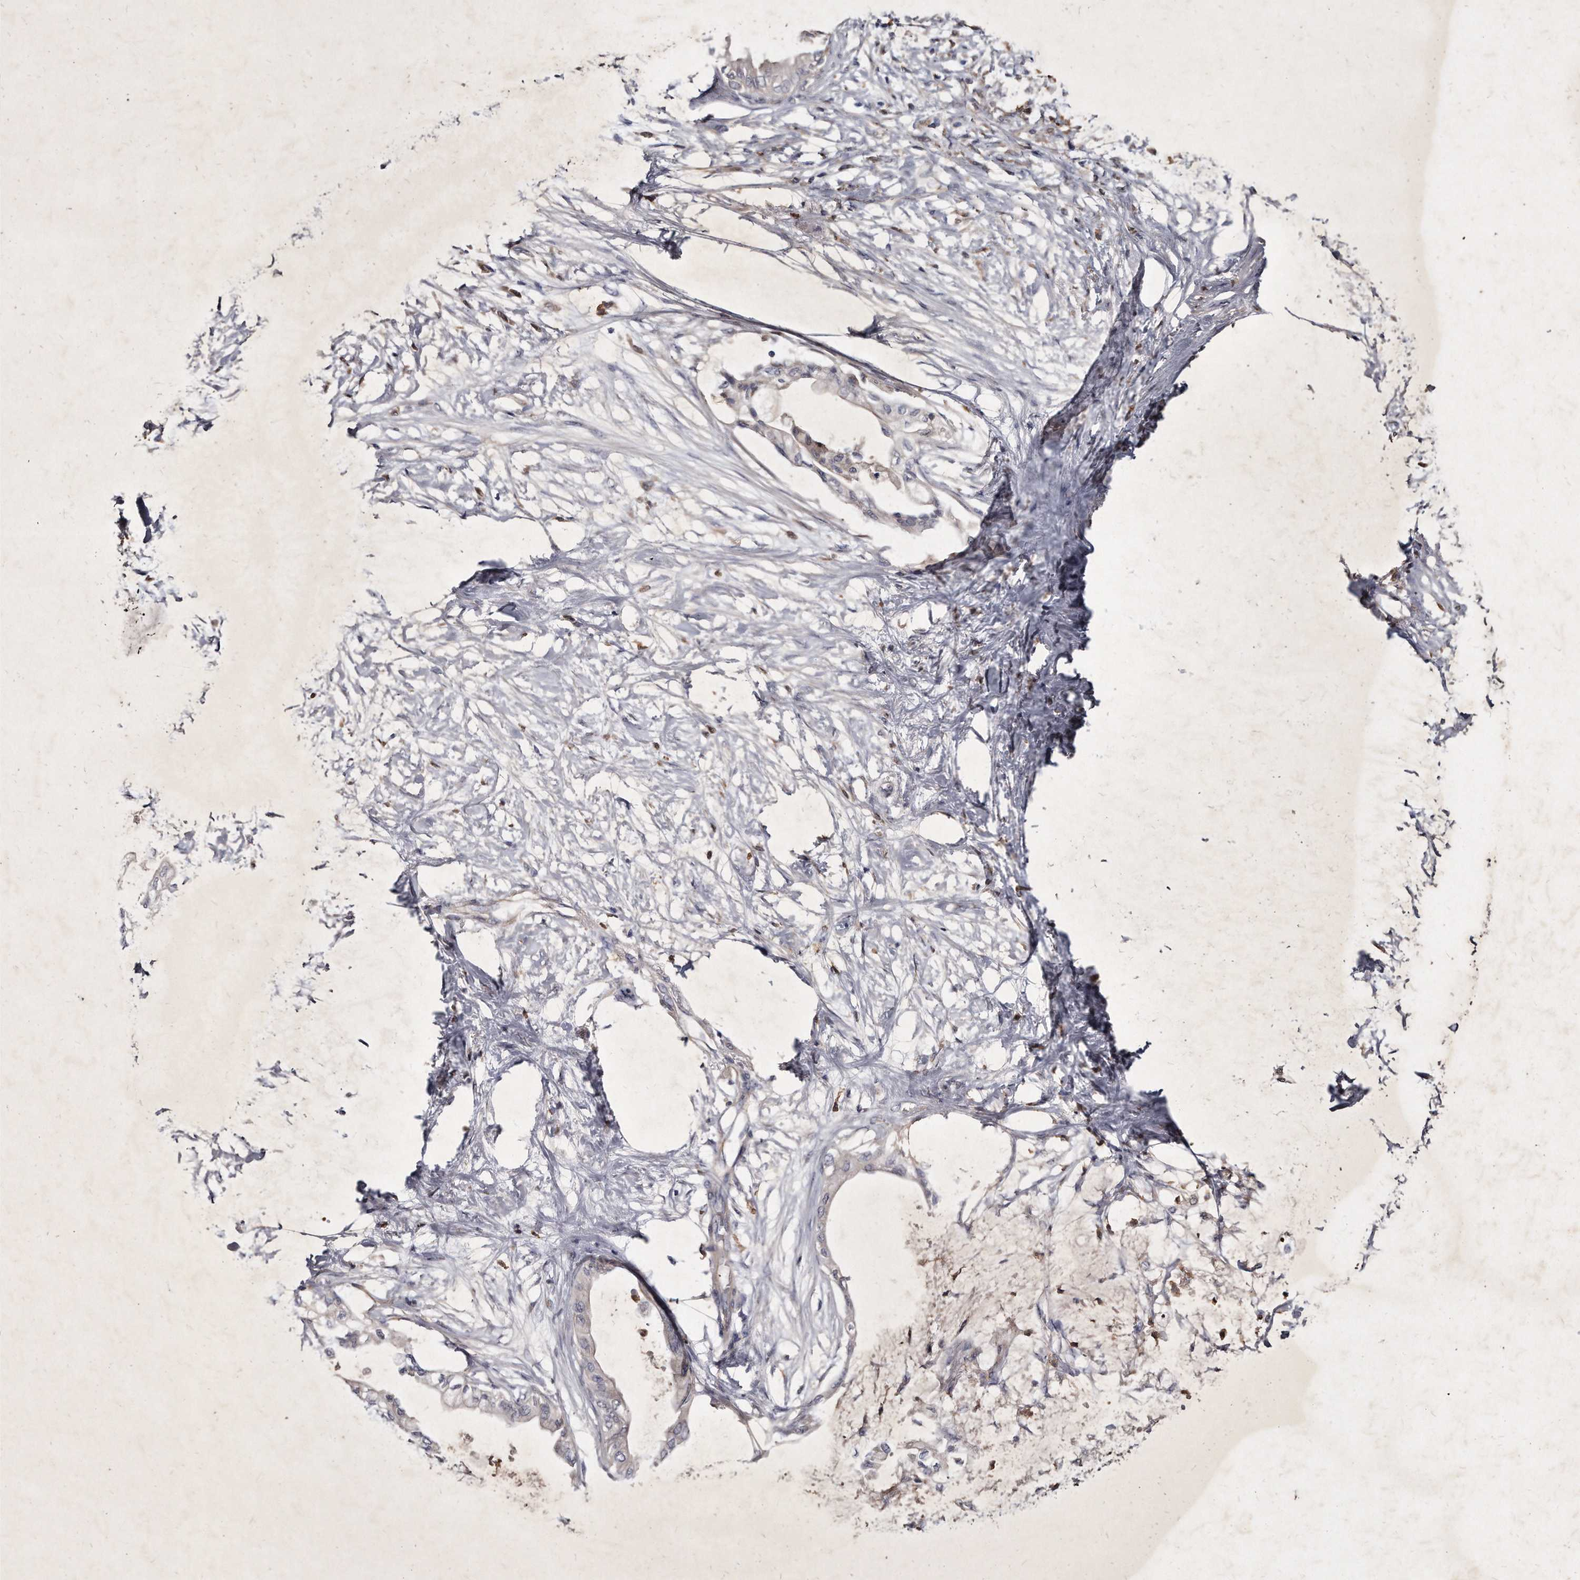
{"staining": {"intensity": "negative", "quantity": "none", "location": "none"}, "tissue": "pancreatic cancer", "cell_type": "Tumor cells", "image_type": "cancer", "snomed": [{"axis": "morphology", "description": "Normal tissue, NOS"}, {"axis": "morphology", "description": "Adenocarcinoma, NOS"}, {"axis": "topography", "description": "Pancreas"}, {"axis": "topography", "description": "Duodenum"}], "caption": "The image reveals no staining of tumor cells in pancreatic cancer. (DAB immunohistochemistry (IHC) with hematoxylin counter stain).", "gene": "KLHDC3", "patient": {"sex": "female", "age": 60}}